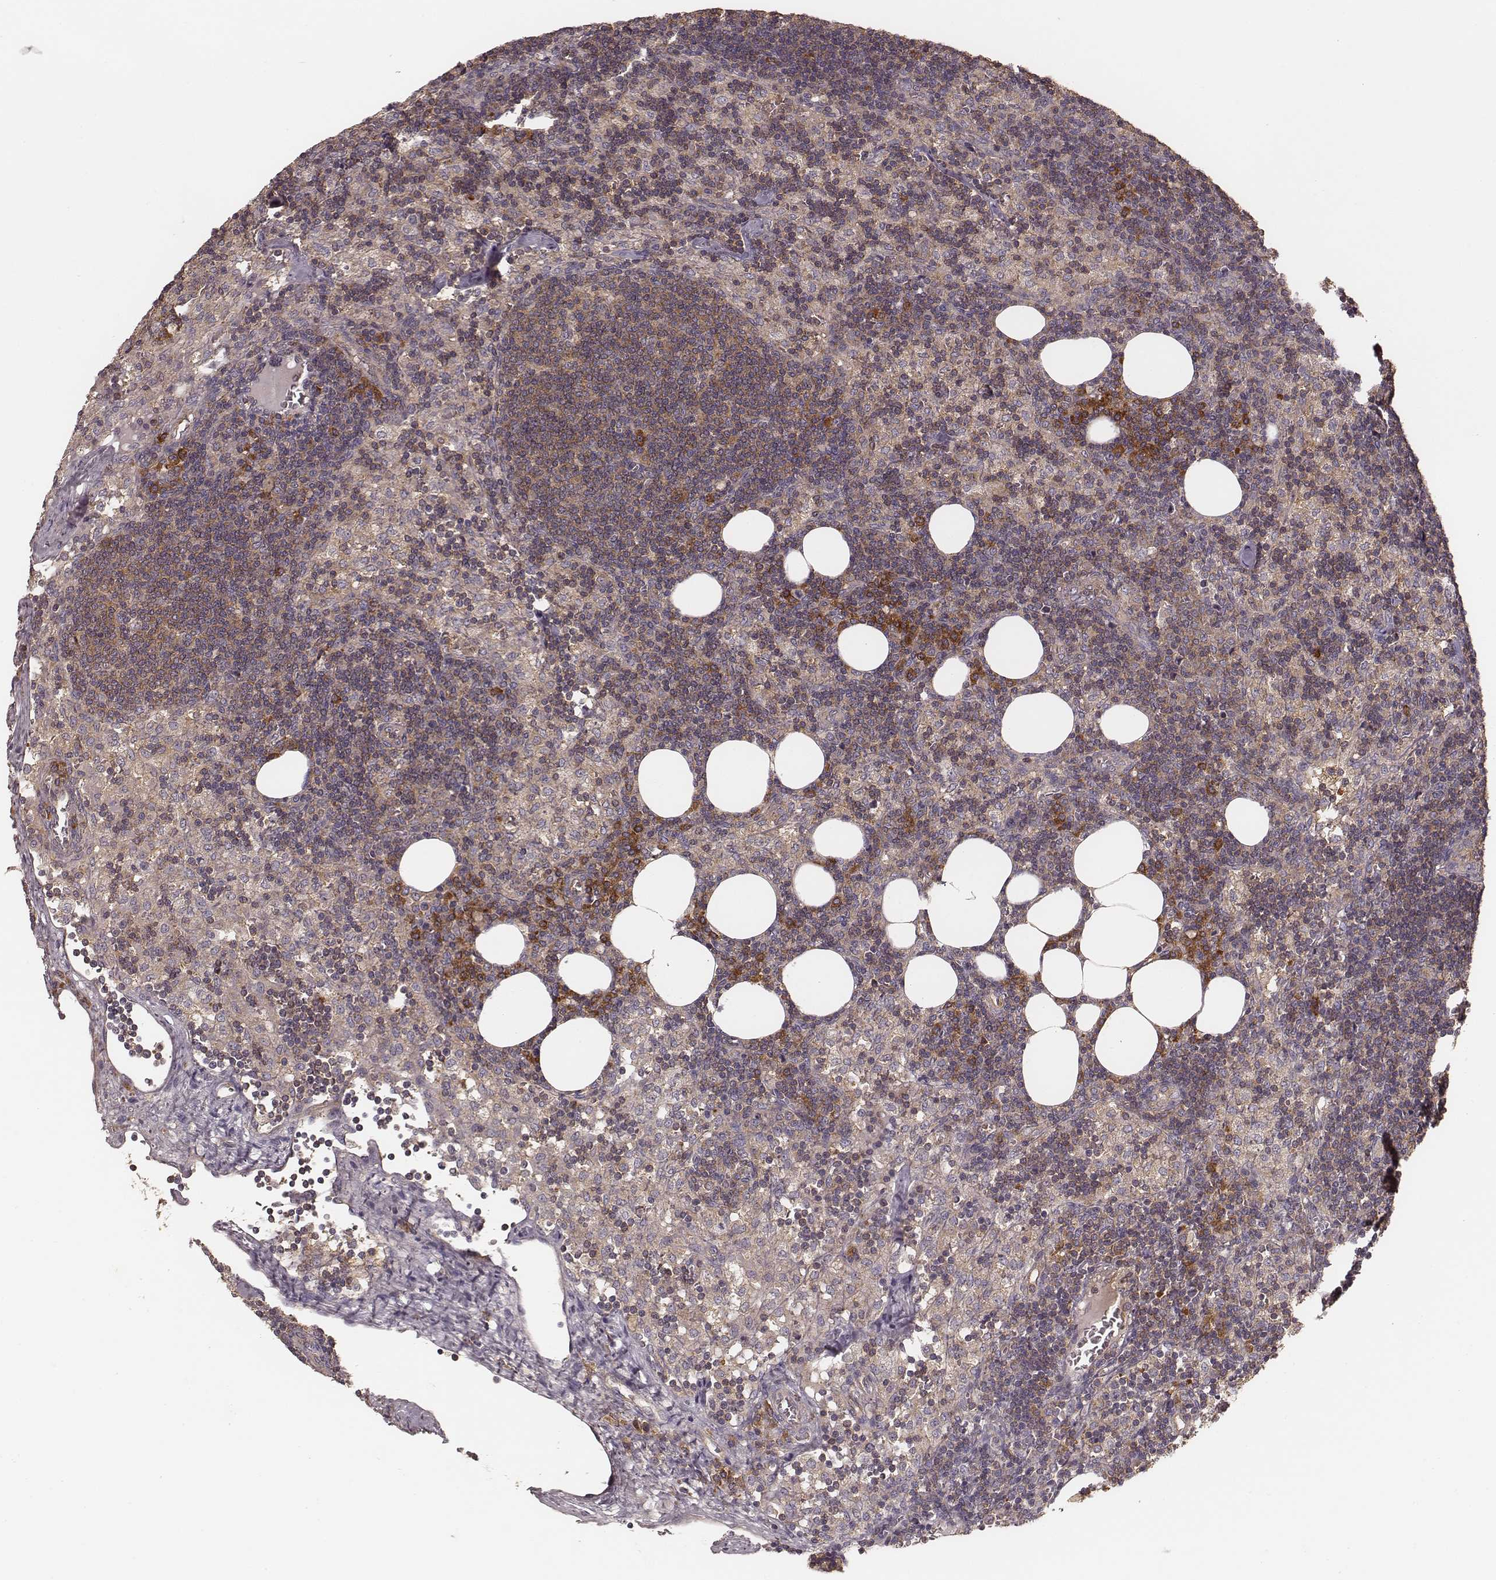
{"staining": {"intensity": "moderate", "quantity": ">75%", "location": "cytoplasmic/membranous"}, "tissue": "lymph node", "cell_type": "Germinal center cells", "image_type": "normal", "snomed": [{"axis": "morphology", "description": "Normal tissue, NOS"}, {"axis": "topography", "description": "Lymph node"}], "caption": "Immunohistochemical staining of benign human lymph node shows >75% levels of moderate cytoplasmic/membranous protein positivity in about >75% of germinal center cells.", "gene": "CARS1", "patient": {"sex": "female", "age": 52}}